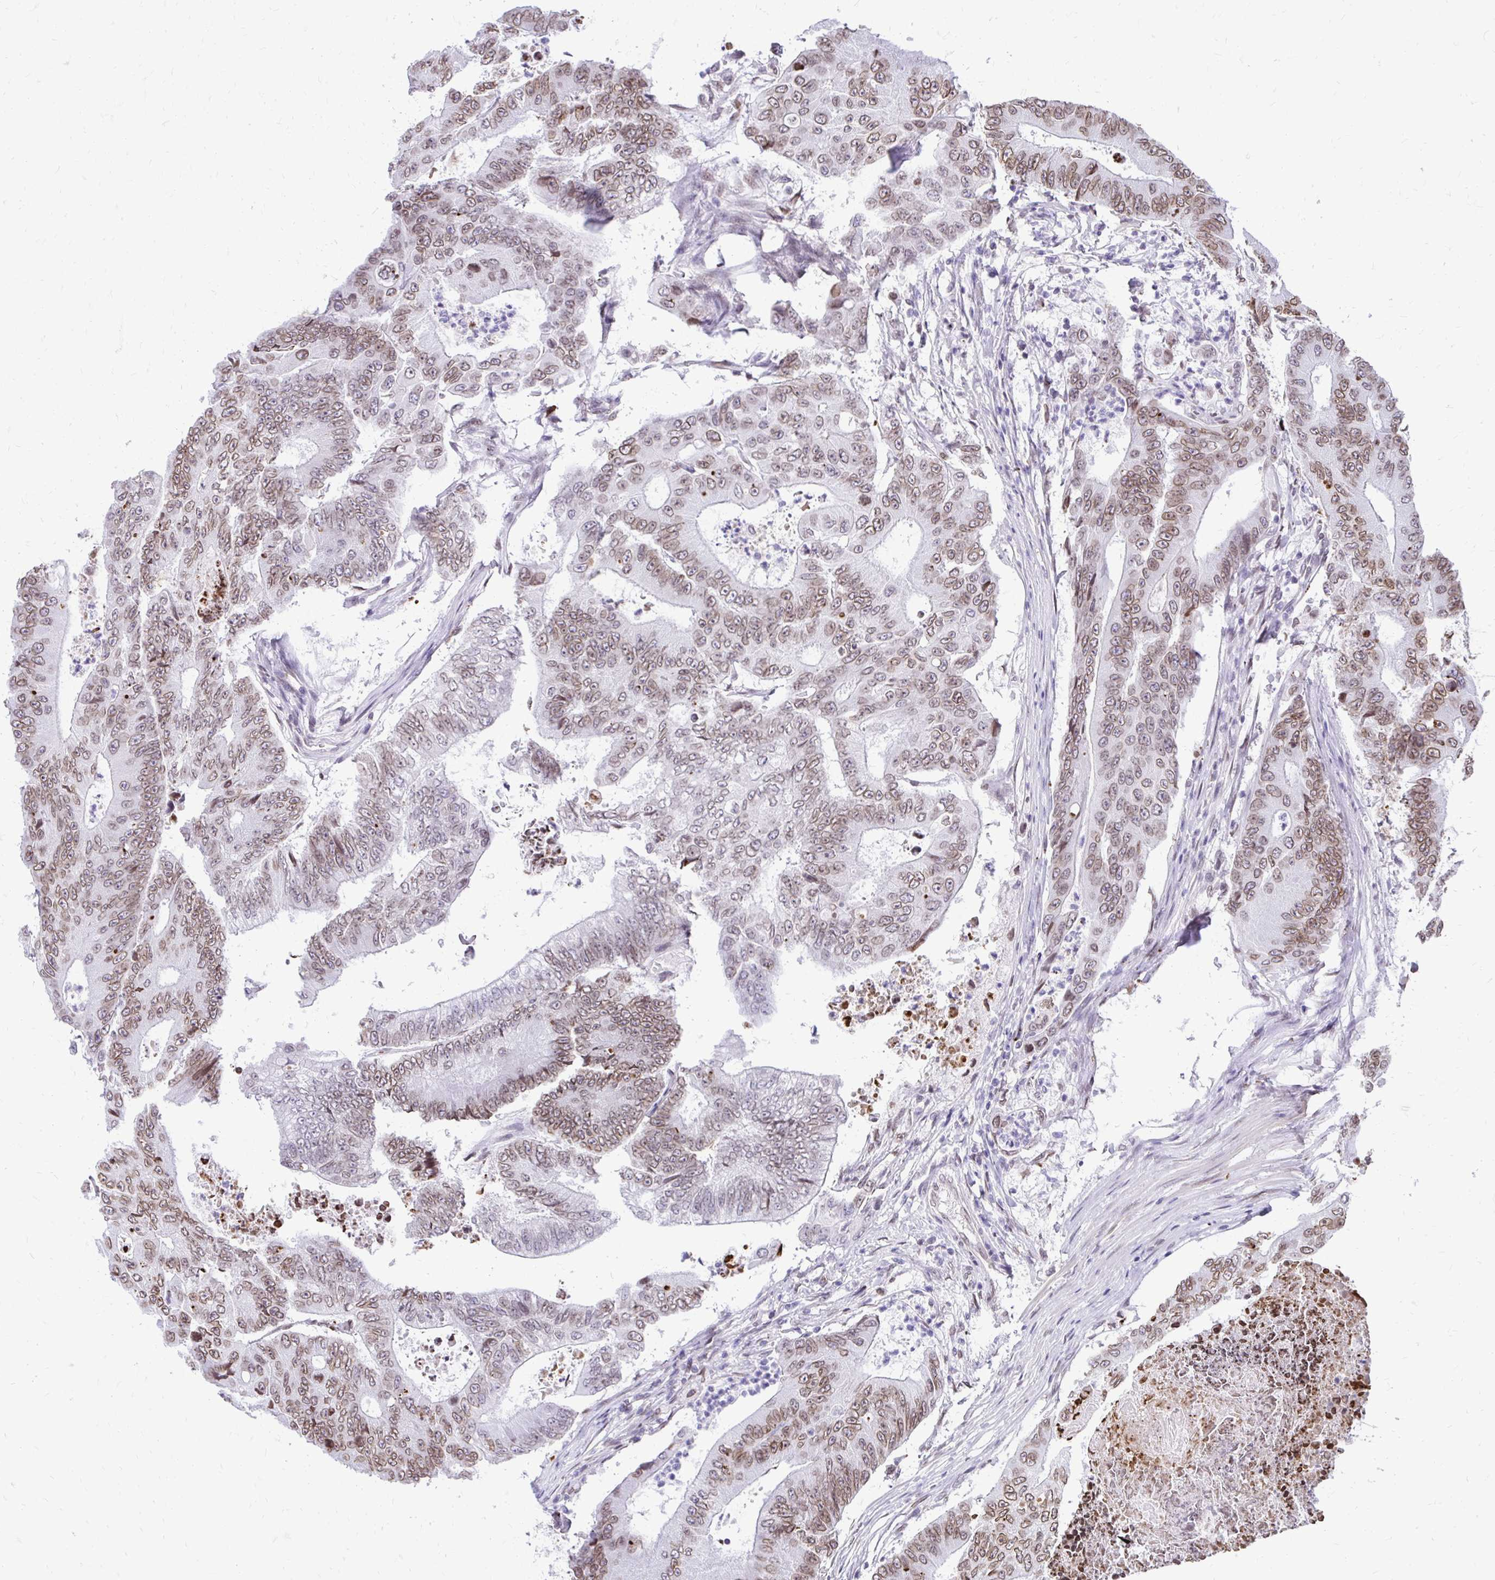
{"staining": {"intensity": "moderate", "quantity": ">75%", "location": "cytoplasmic/membranous,nuclear"}, "tissue": "colorectal cancer", "cell_type": "Tumor cells", "image_type": "cancer", "snomed": [{"axis": "morphology", "description": "Adenocarcinoma, NOS"}, {"axis": "topography", "description": "Colon"}], "caption": "Tumor cells show medium levels of moderate cytoplasmic/membranous and nuclear positivity in about >75% of cells in human adenocarcinoma (colorectal).", "gene": "BANF1", "patient": {"sex": "female", "age": 48}}